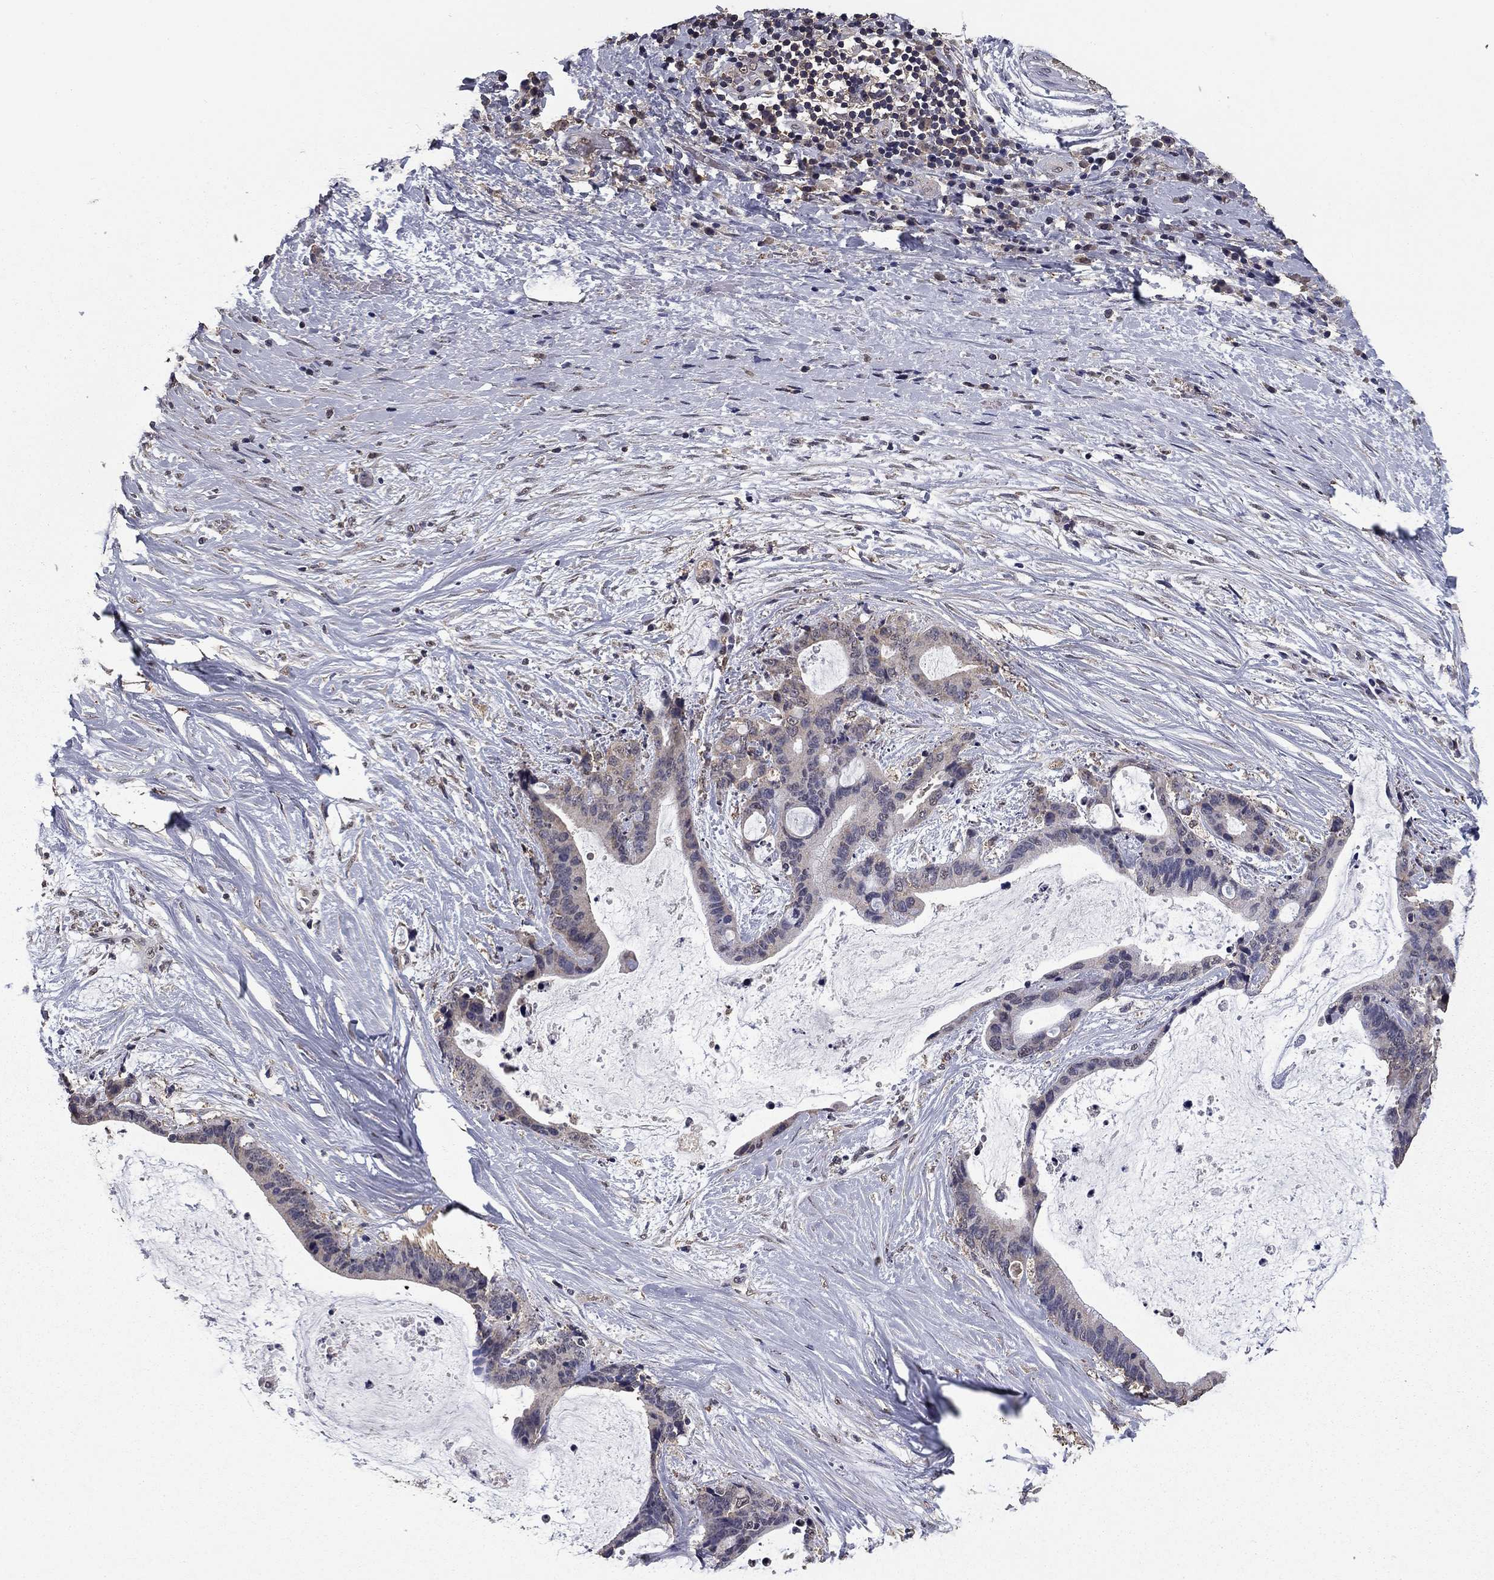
{"staining": {"intensity": "negative", "quantity": "none", "location": "none"}, "tissue": "liver cancer", "cell_type": "Tumor cells", "image_type": "cancer", "snomed": [{"axis": "morphology", "description": "Cholangiocarcinoma"}, {"axis": "topography", "description": "Liver"}], "caption": "Tumor cells are negative for protein expression in human cholangiocarcinoma (liver).", "gene": "MFAP3L", "patient": {"sex": "female", "age": 73}}